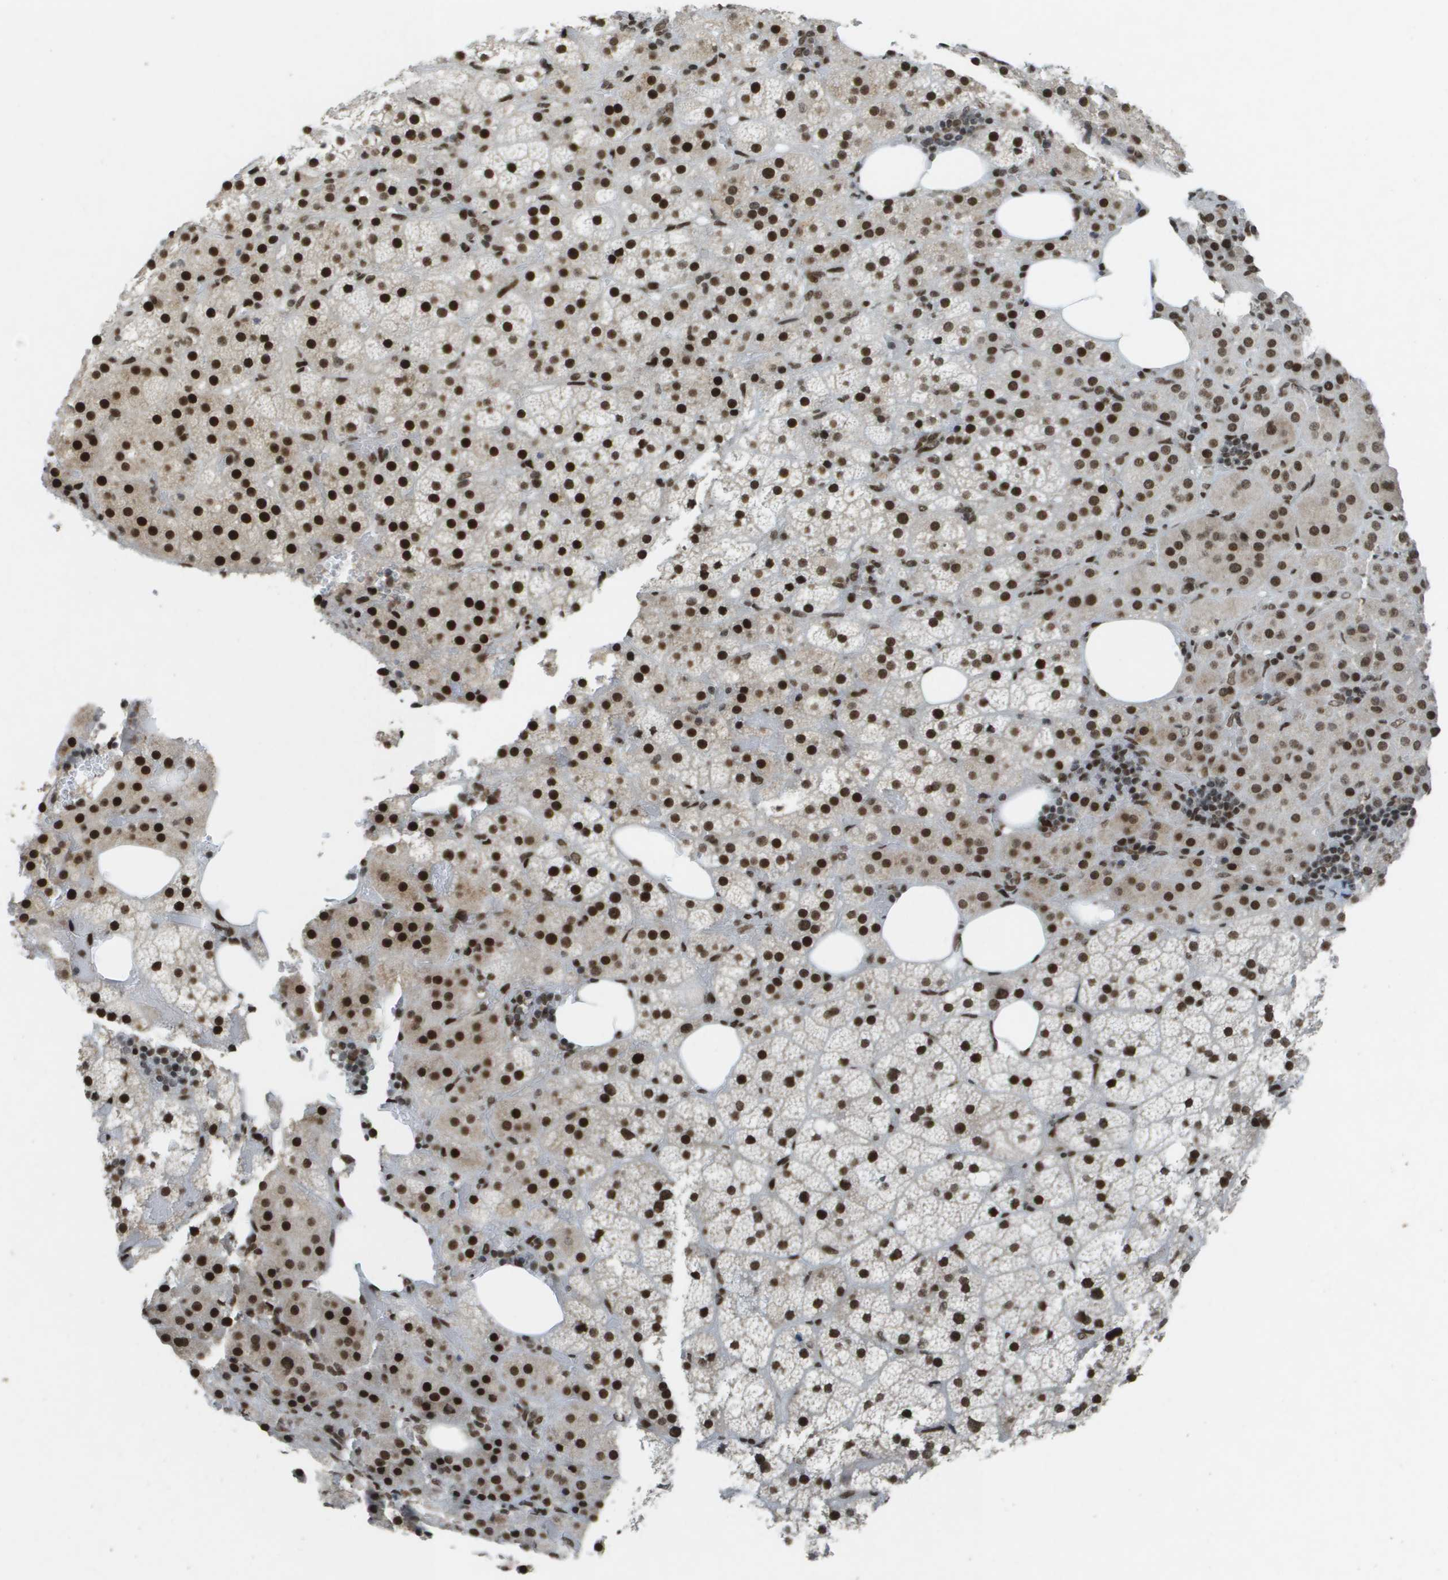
{"staining": {"intensity": "strong", "quantity": ">75%", "location": "nuclear"}, "tissue": "adrenal gland", "cell_type": "Glandular cells", "image_type": "normal", "snomed": [{"axis": "morphology", "description": "Normal tissue, NOS"}, {"axis": "topography", "description": "Adrenal gland"}], "caption": "Immunohistochemical staining of normal adrenal gland exhibits strong nuclear protein positivity in about >75% of glandular cells. The staining is performed using DAB (3,3'-diaminobenzidine) brown chromogen to label protein expression. The nuclei are counter-stained blue using hematoxylin.", "gene": "IRF7", "patient": {"sex": "female", "age": 59}}